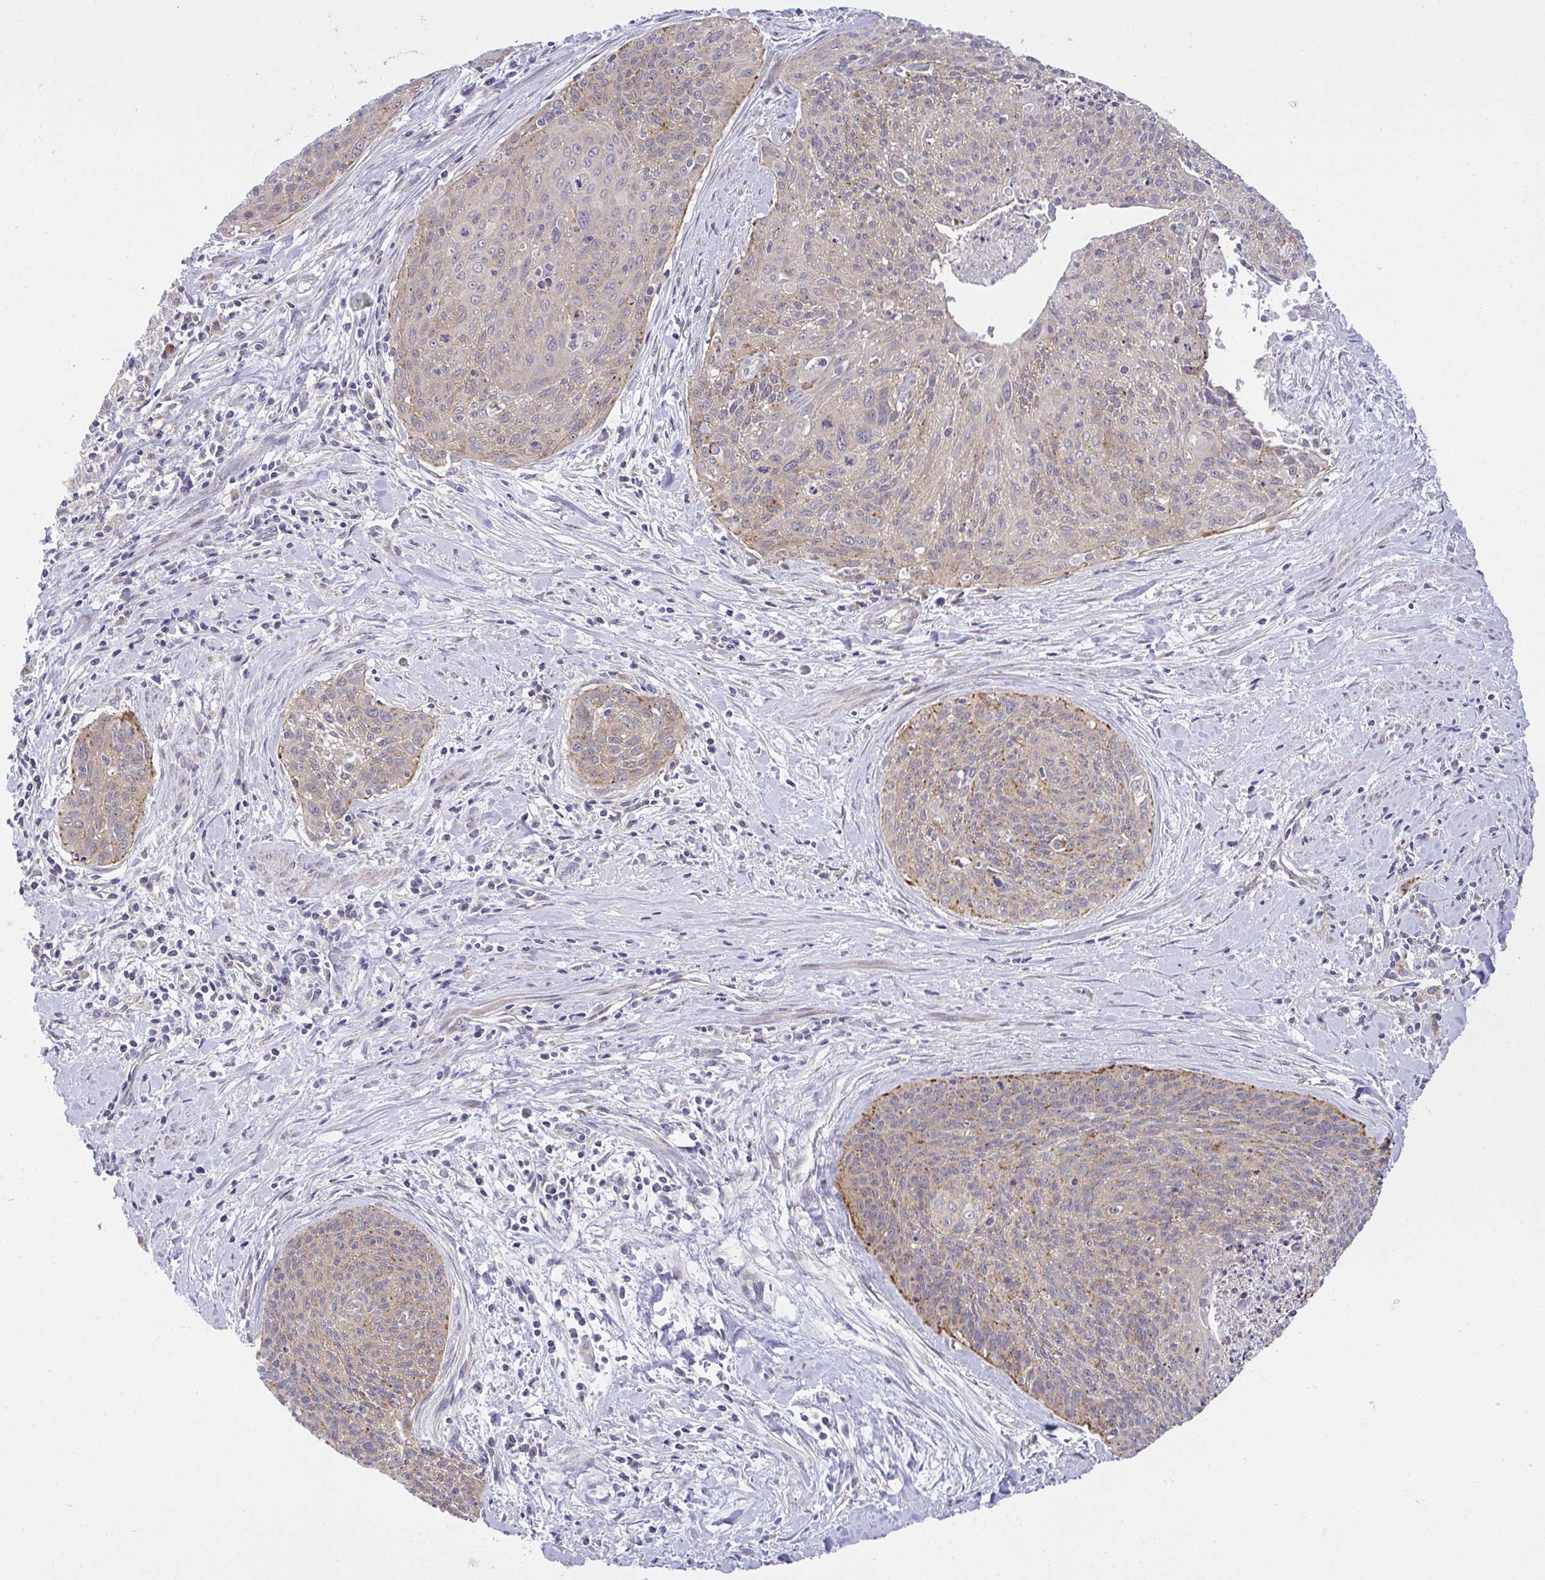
{"staining": {"intensity": "weak", "quantity": "25%-75%", "location": "cytoplasmic/membranous"}, "tissue": "cervical cancer", "cell_type": "Tumor cells", "image_type": "cancer", "snomed": [{"axis": "morphology", "description": "Squamous cell carcinoma, NOS"}, {"axis": "topography", "description": "Cervix"}], "caption": "Immunohistochemistry (IHC) image of human cervical cancer (squamous cell carcinoma) stained for a protein (brown), which displays low levels of weak cytoplasmic/membranous expression in about 25%-75% of tumor cells.", "gene": "XAF1", "patient": {"sex": "female", "age": 55}}